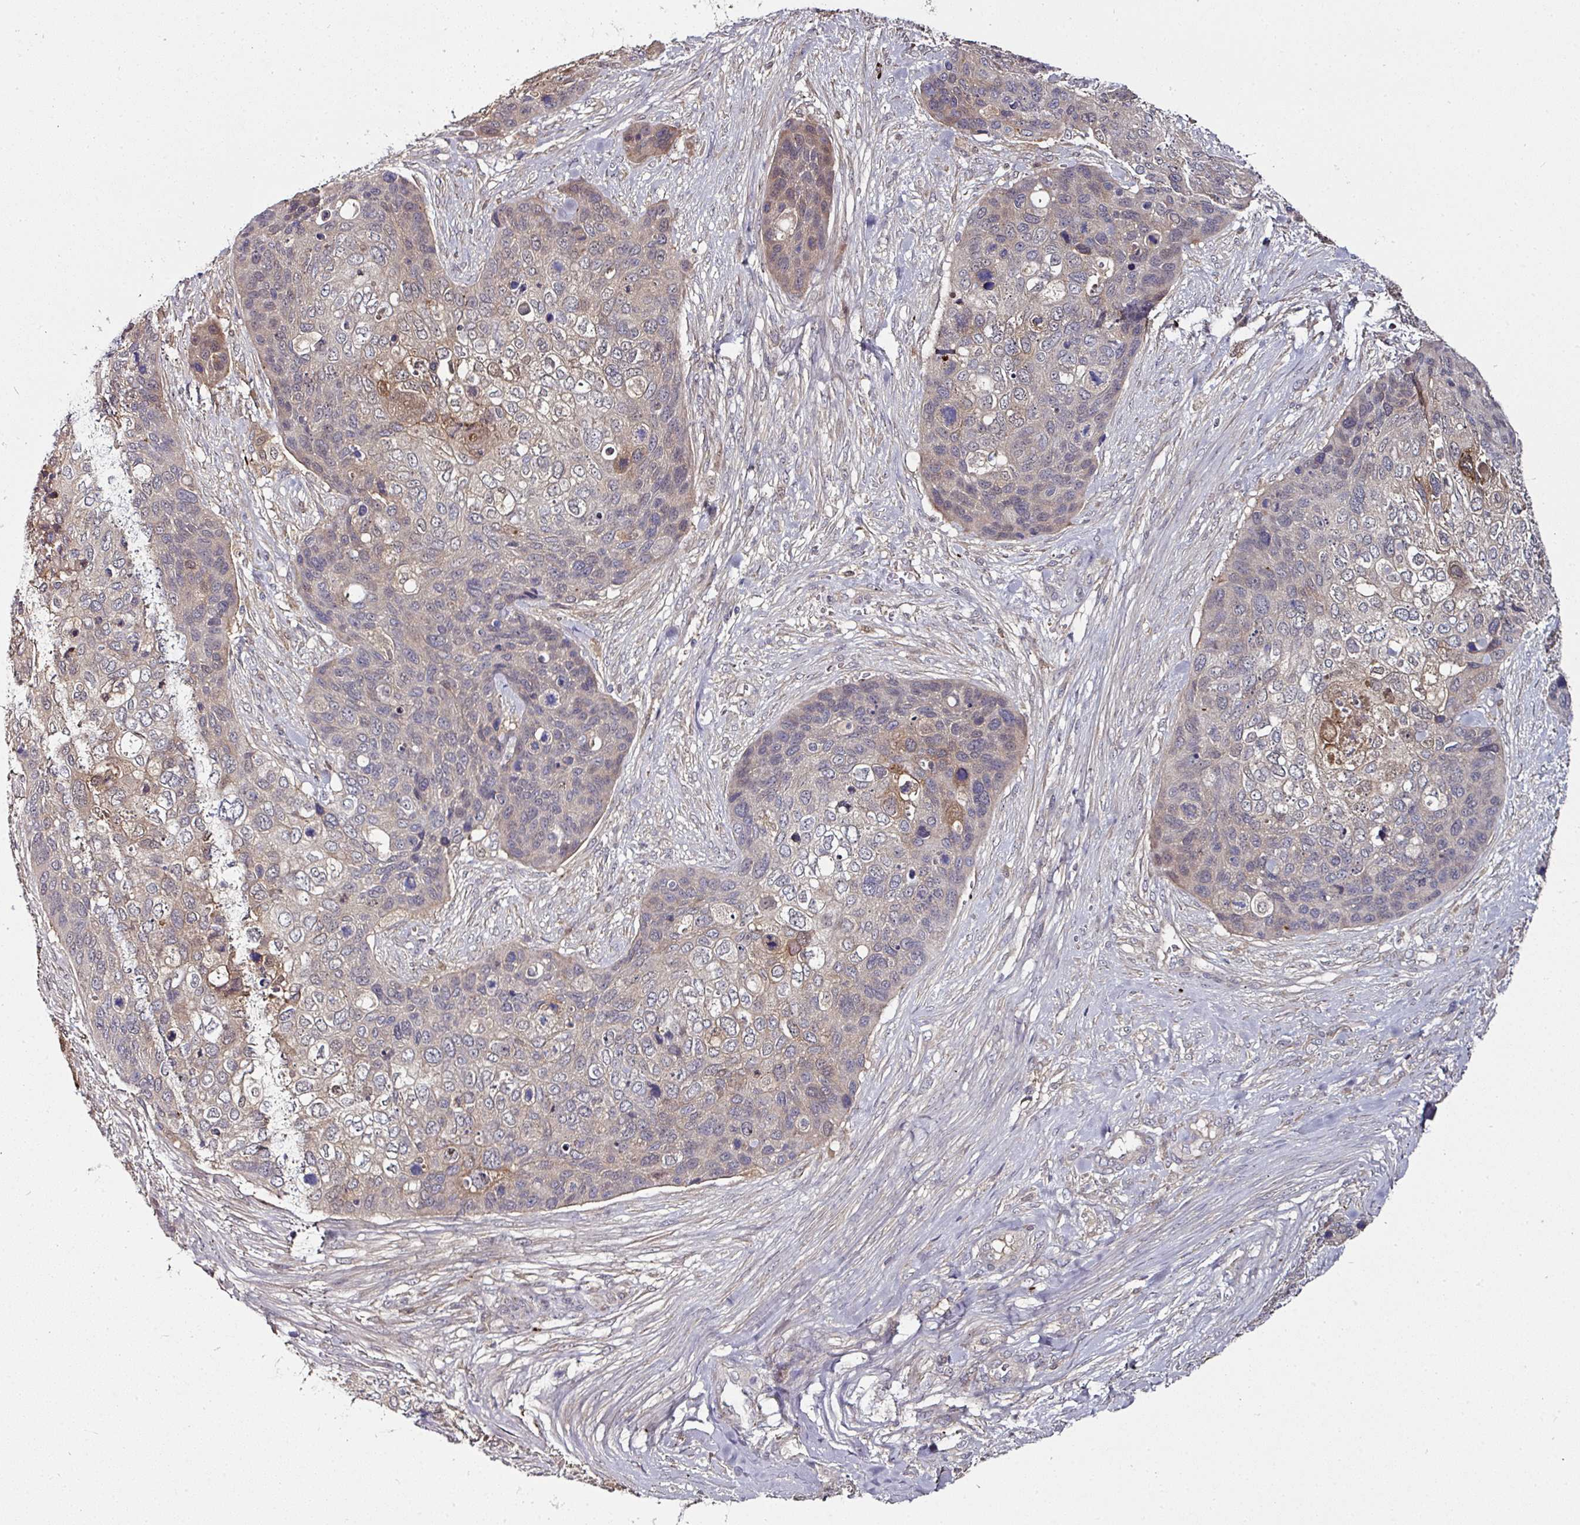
{"staining": {"intensity": "moderate", "quantity": "25%-75%", "location": "cytoplasmic/membranous"}, "tissue": "skin cancer", "cell_type": "Tumor cells", "image_type": "cancer", "snomed": [{"axis": "morphology", "description": "Basal cell carcinoma"}, {"axis": "topography", "description": "Skin"}], "caption": "DAB (3,3'-diaminobenzidine) immunohistochemical staining of human skin cancer (basal cell carcinoma) reveals moderate cytoplasmic/membranous protein positivity in approximately 25%-75% of tumor cells.", "gene": "CTDSP2", "patient": {"sex": "female", "age": 74}}